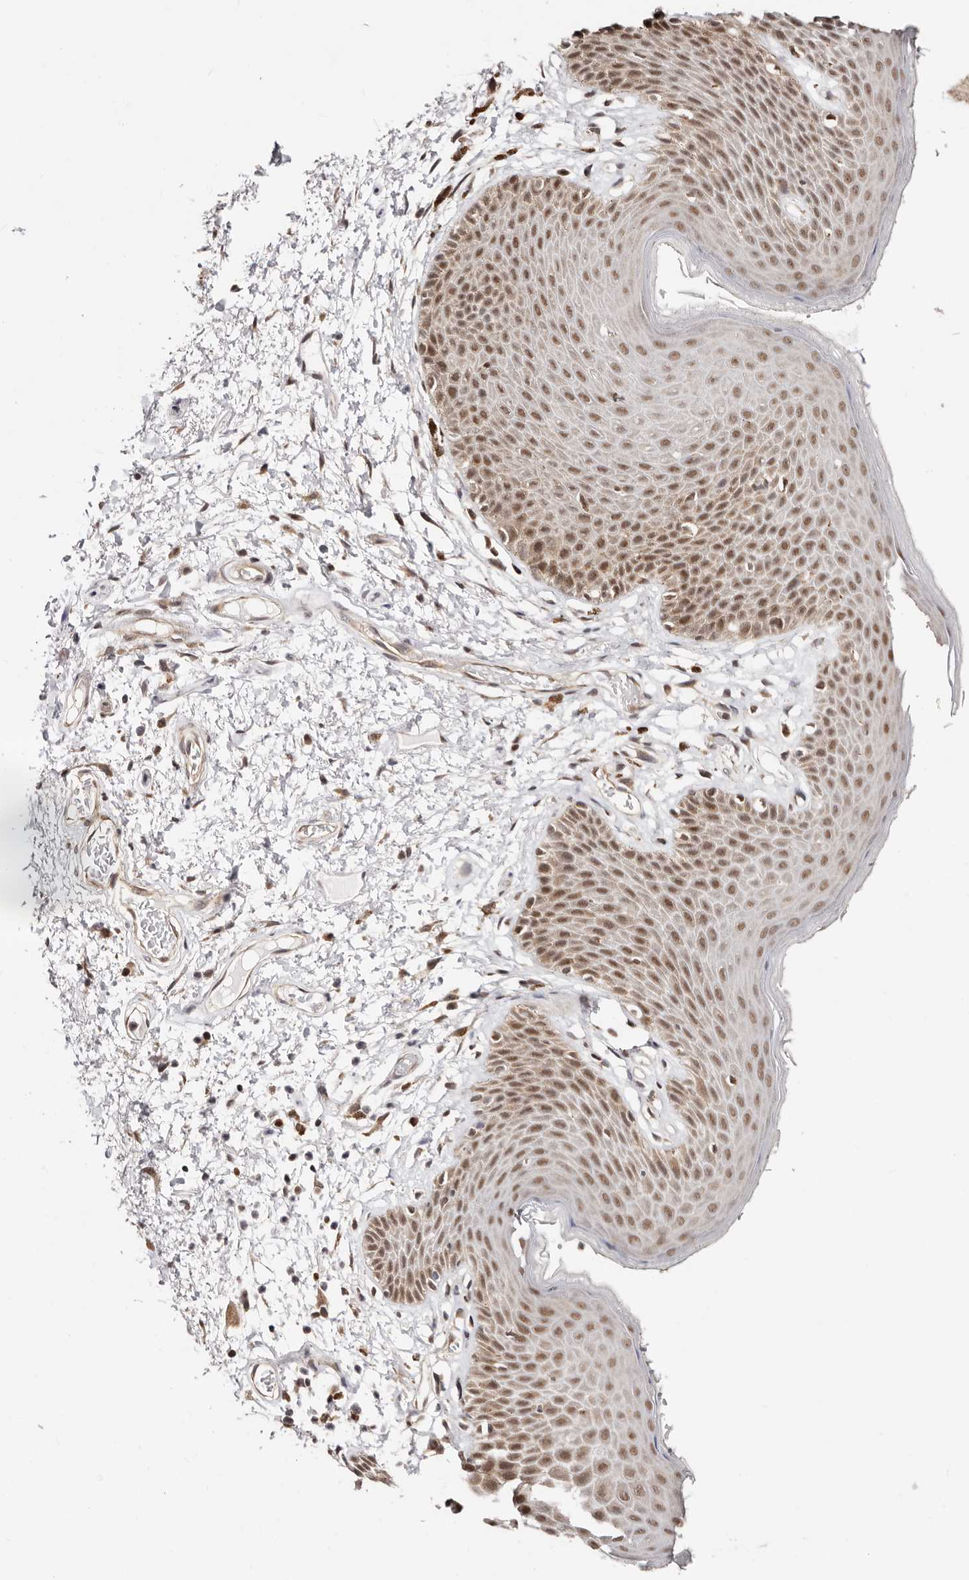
{"staining": {"intensity": "moderate", "quantity": ">75%", "location": "nuclear"}, "tissue": "skin", "cell_type": "Epidermal cells", "image_type": "normal", "snomed": [{"axis": "morphology", "description": "Normal tissue, NOS"}, {"axis": "topography", "description": "Anal"}], "caption": "High-magnification brightfield microscopy of benign skin stained with DAB (brown) and counterstained with hematoxylin (blue). epidermal cells exhibit moderate nuclear positivity is identified in approximately>75% of cells.", "gene": "CTNNBL1", "patient": {"sex": "male", "age": 74}}